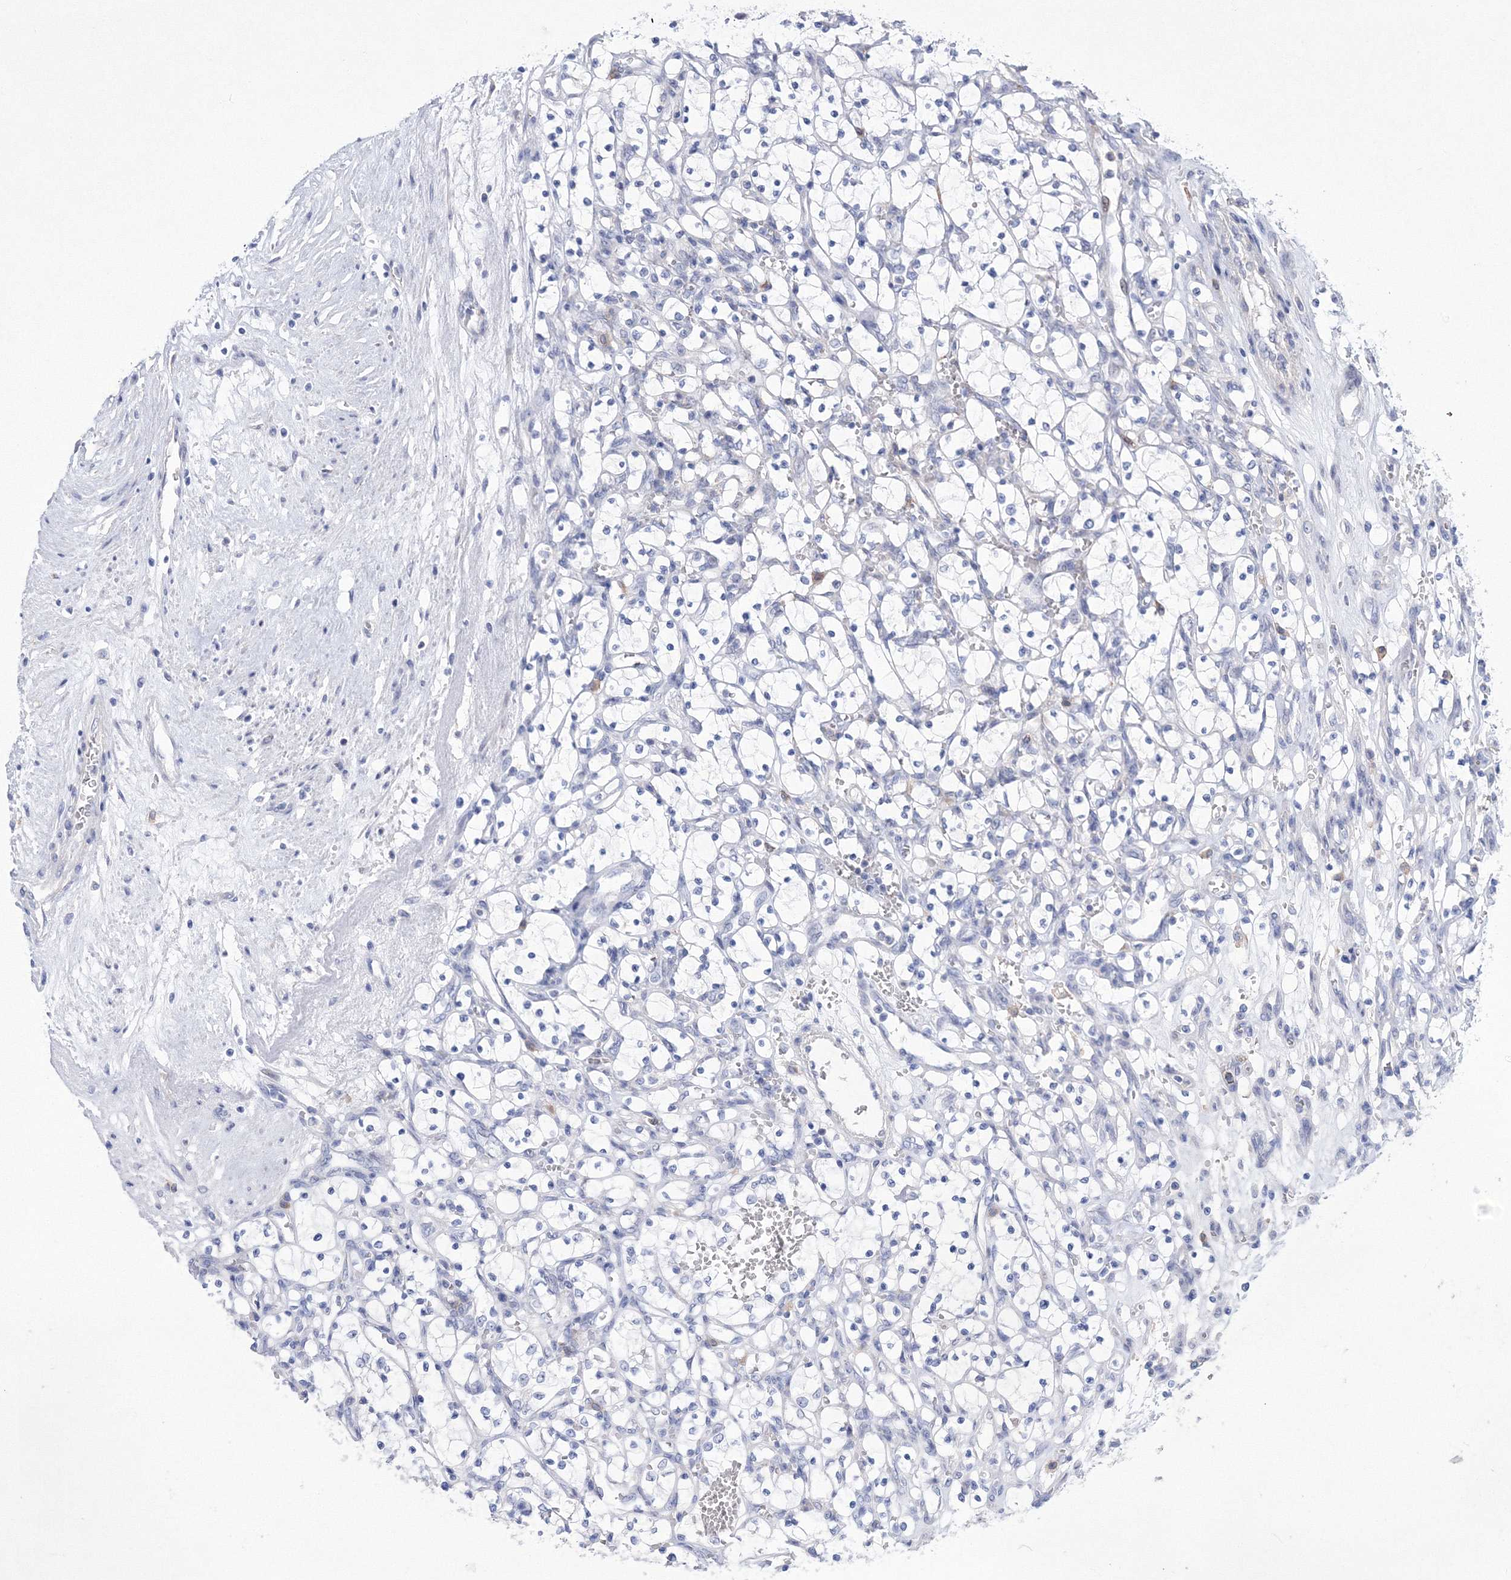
{"staining": {"intensity": "negative", "quantity": "none", "location": "none"}, "tissue": "renal cancer", "cell_type": "Tumor cells", "image_type": "cancer", "snomed": [{"axis": "morphology", "description": "Adenocarcinoma, NOS"}, {"axis": "topography", "description": "Kidney"}], "caption": "This is an immunohistochemistry histopathology image of renal cancer. There is no staining in tumor cells.", "gene": "RNPEPL1", "patient": {"sex": "female", "age": 69}}